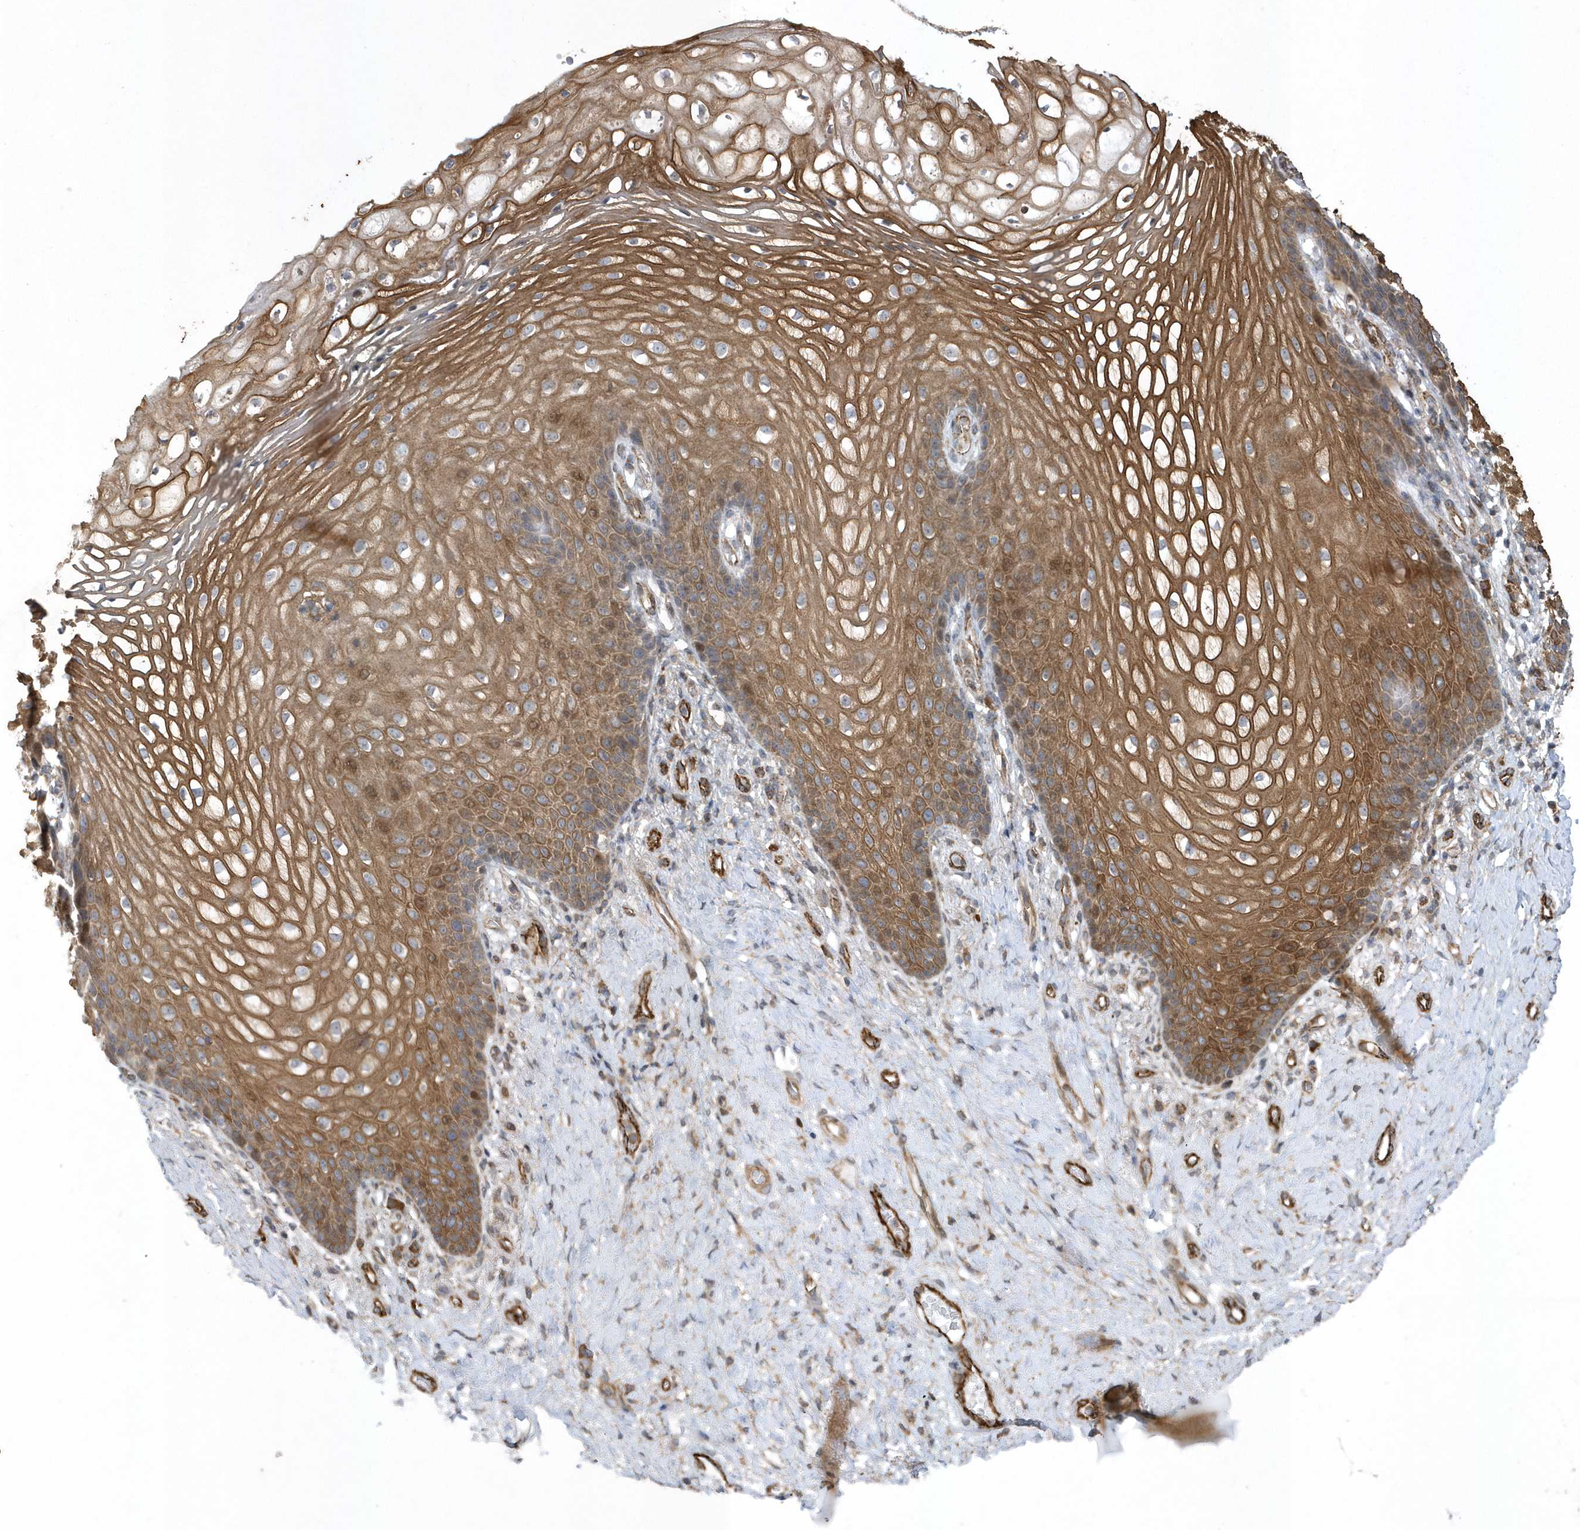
{"staining": {"intensity": "moderate", "quantity": ">75%", "location": "cytoplasmic/membranous"}, "tissue": "vagina", "cell_type": "Squamous epithelial cells", "image_type": "normal", "snomed": [{"axis": "morphology", "description": "Normal tissue, NOS"}, {"axis": "topography", "description": "Vagina"}], "caption": "IHC micrograph of unremarkable vagina: vagina stained using immunohistochemistry (IHC) shows medium levels of moderate protein expression localized specifically in the cytoplasmic/membranous of squamous epithelial cells, appearing as a cytoplasmic/membranous brown color.", "gene": "N4BP2", "patient": {"sex": "female", "age": 60}}